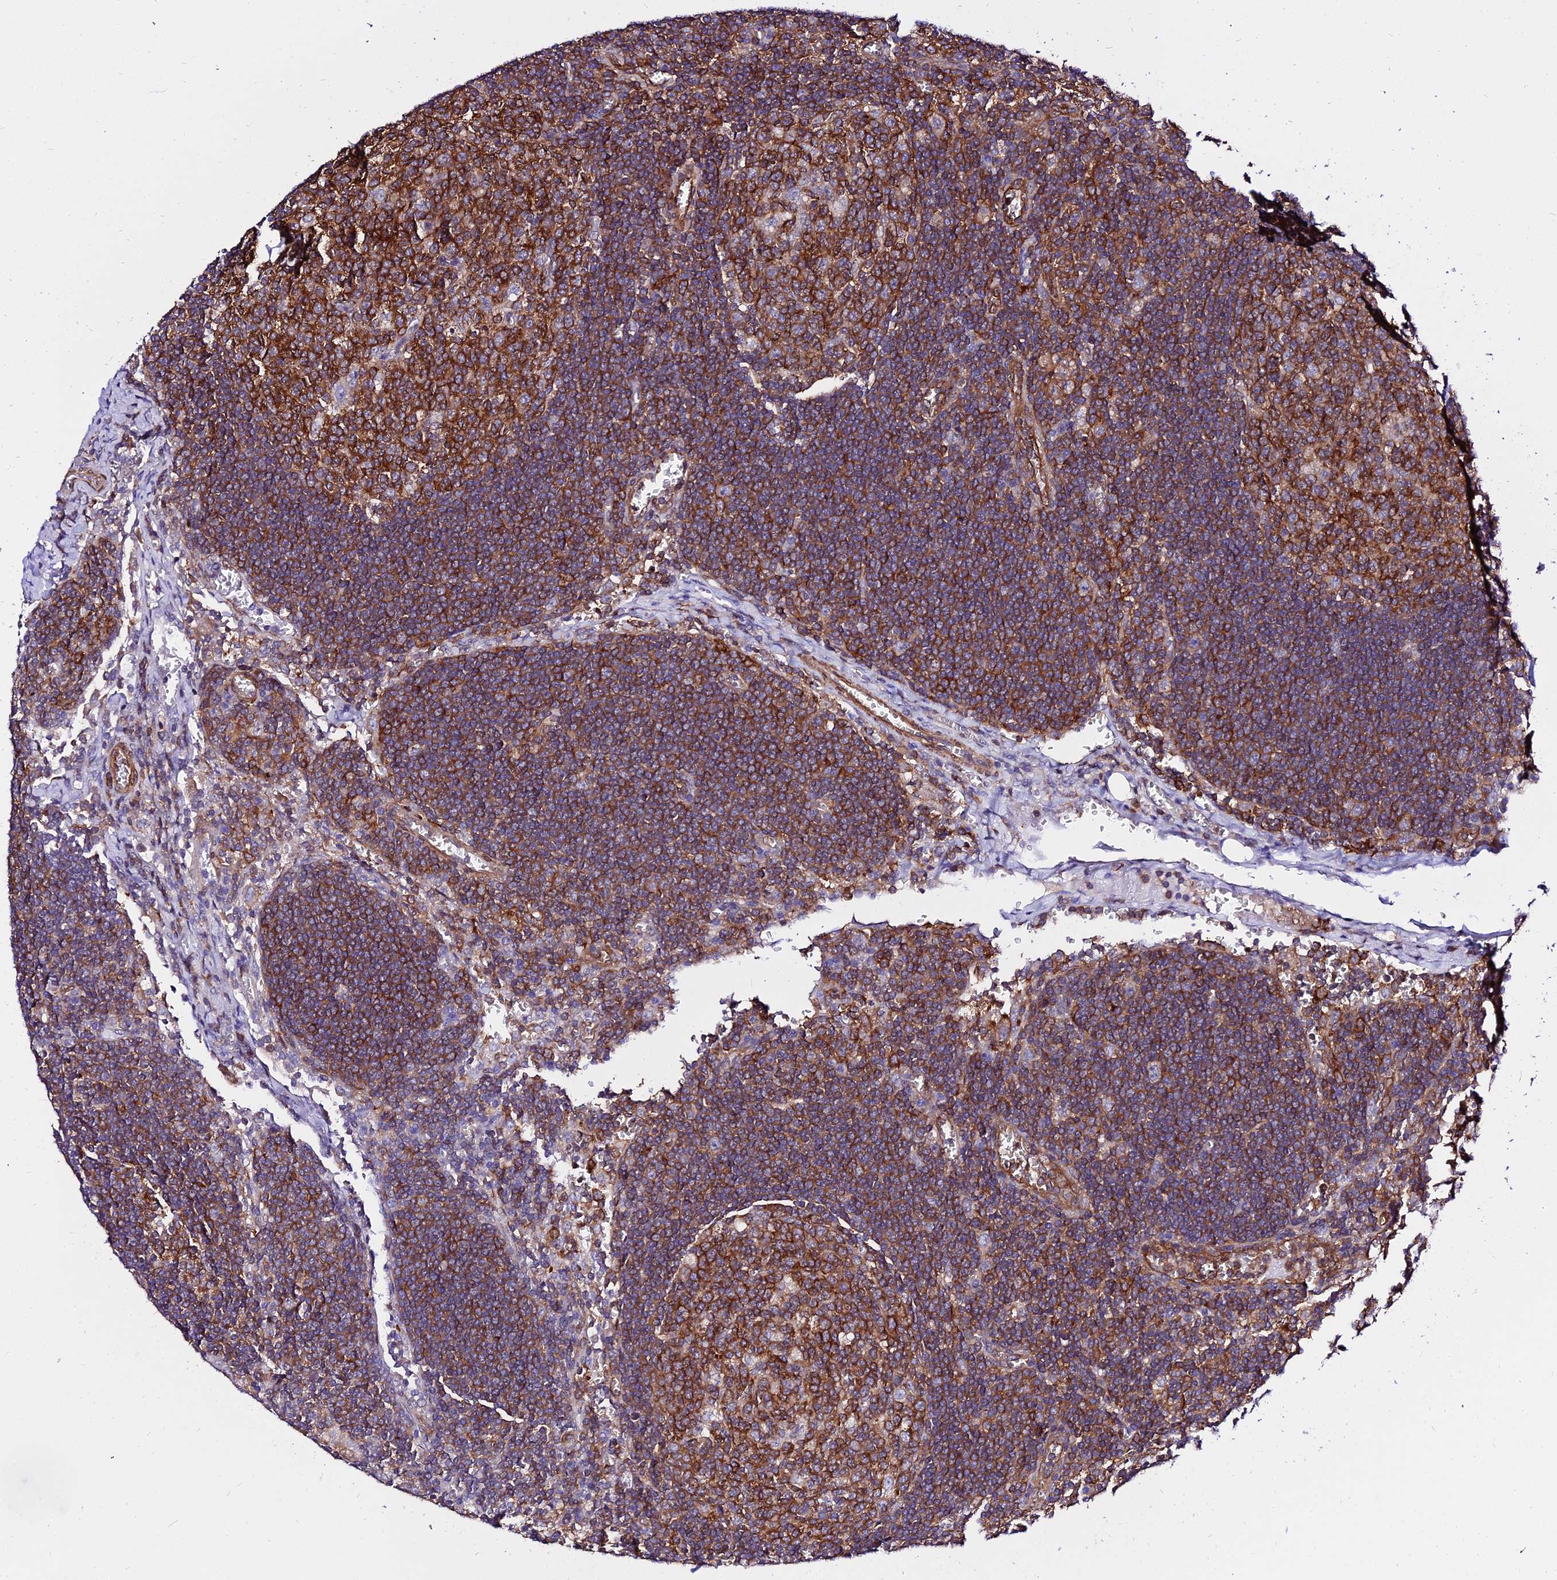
{"staining": {"intensity": "strong", "quantity": ">75%", "location": "cytoplasmic/membranous"}, "tissue": "lymph node", "cell_type": "Germinal center cells", "image_type": "normal", "snomed": [{"axis": "morphology", "description": "Normal tissue, NOS"}, {"axis": "topography", "description": "Lymph node"}], "caption": "Approximately >75% of germinal center cells in unremarkable human lymph node demonstrate strong cytoplasmic/membranous protein staining as visualized by brown immunohistochemical staining.", "gene": "CSRP1", "patient": {"sex": "female", "age": 73}}